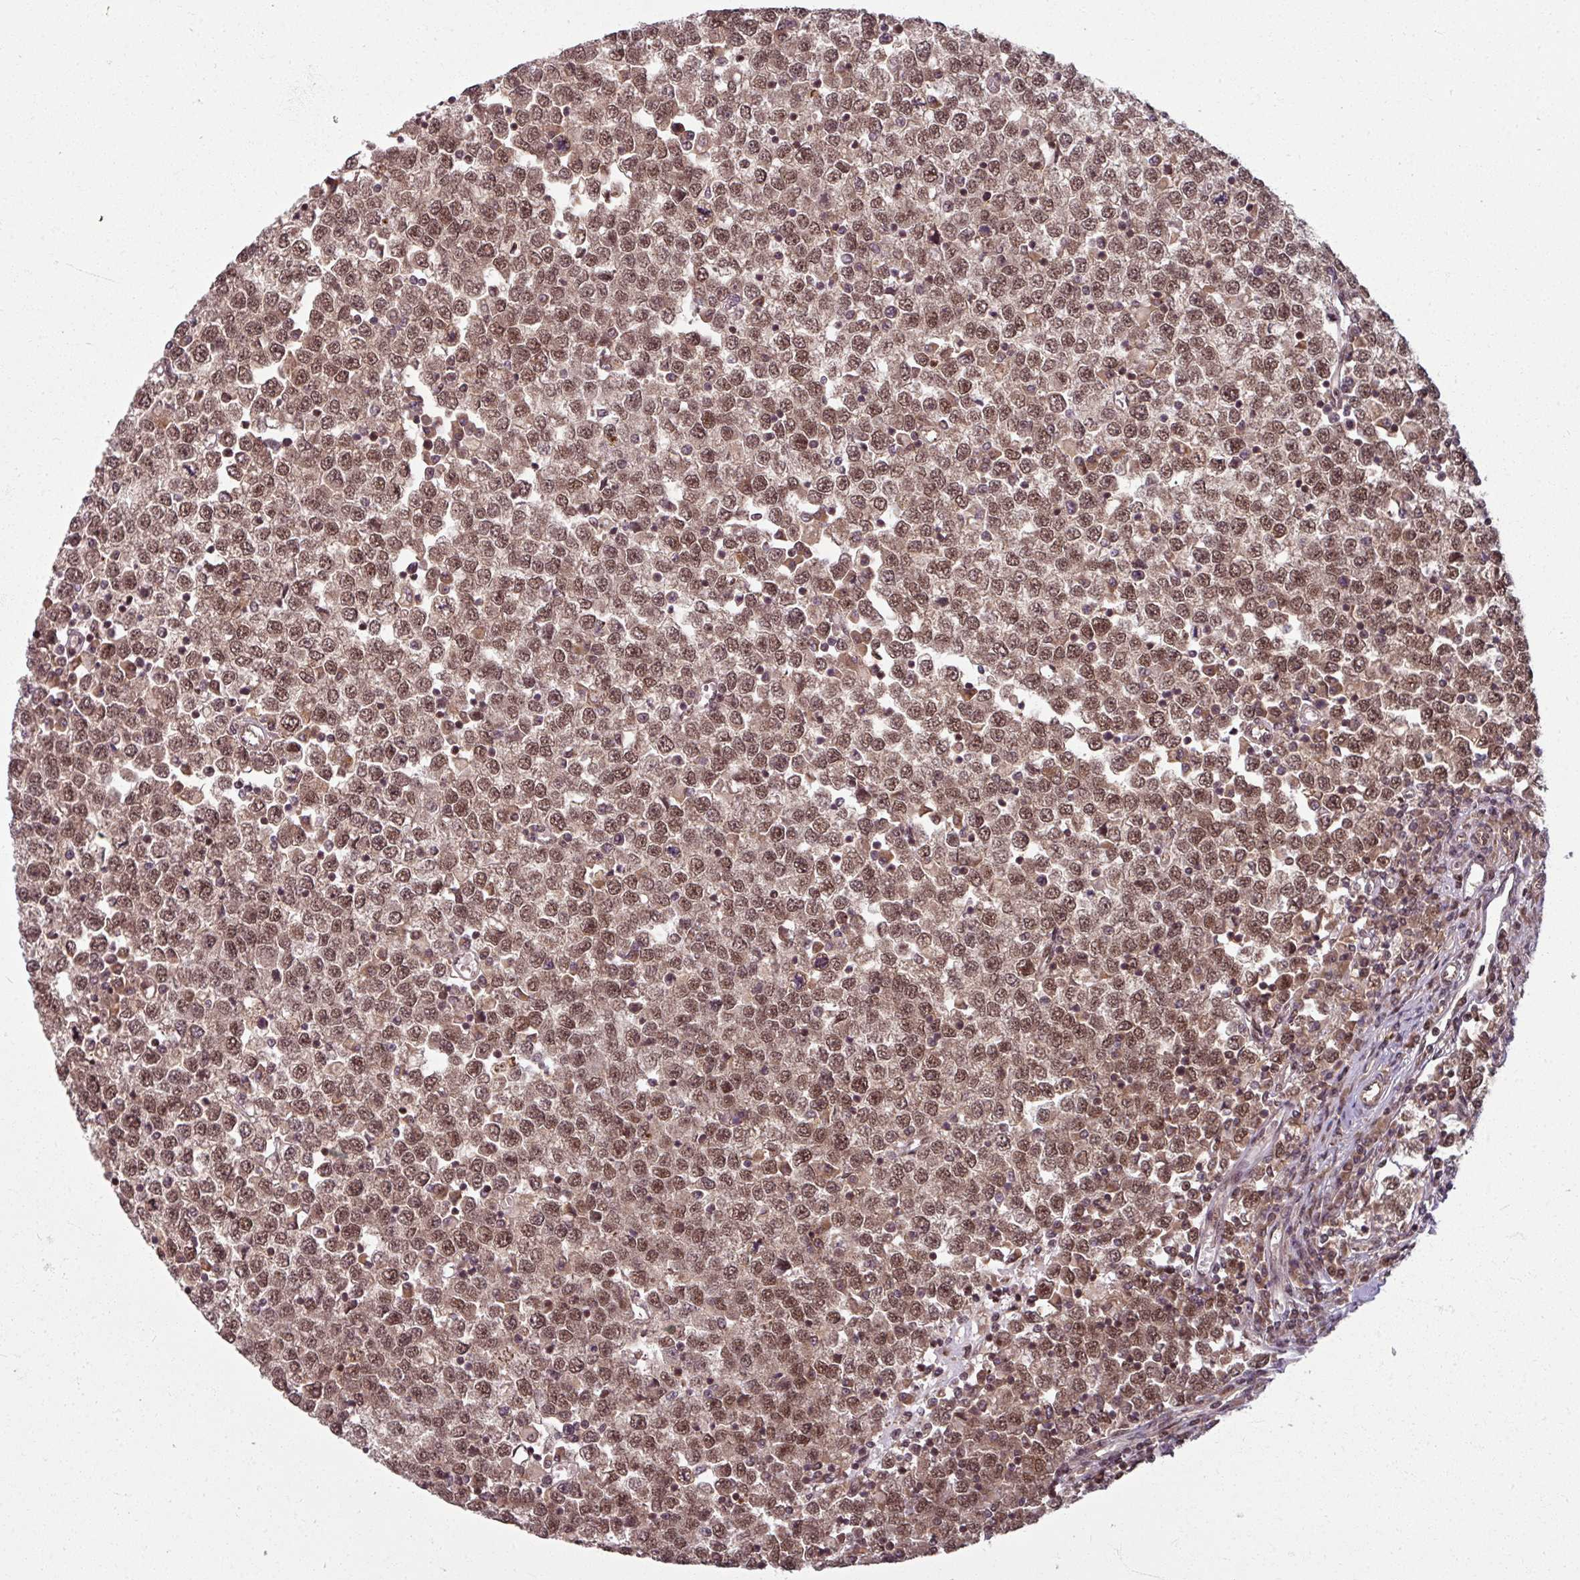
{"staining": {"intensity": "moderate", "quantity": ">75%", "location": "nuclear"}, "tissue": "testis cancer", "cell_type": "Tumor cells", "image_type": "cancer", "snomed": [{"axis": "morphology", "description": "Seminoma, NOS"}, {"axis": "topography", "description": "Testis"}], "caption": "Protein staining demonstrates moderate nuclear staining in about >75% of tumor cells in testis cancer.", "gene": "SWI5", "patient": {"sex": "male", "age": 65}}